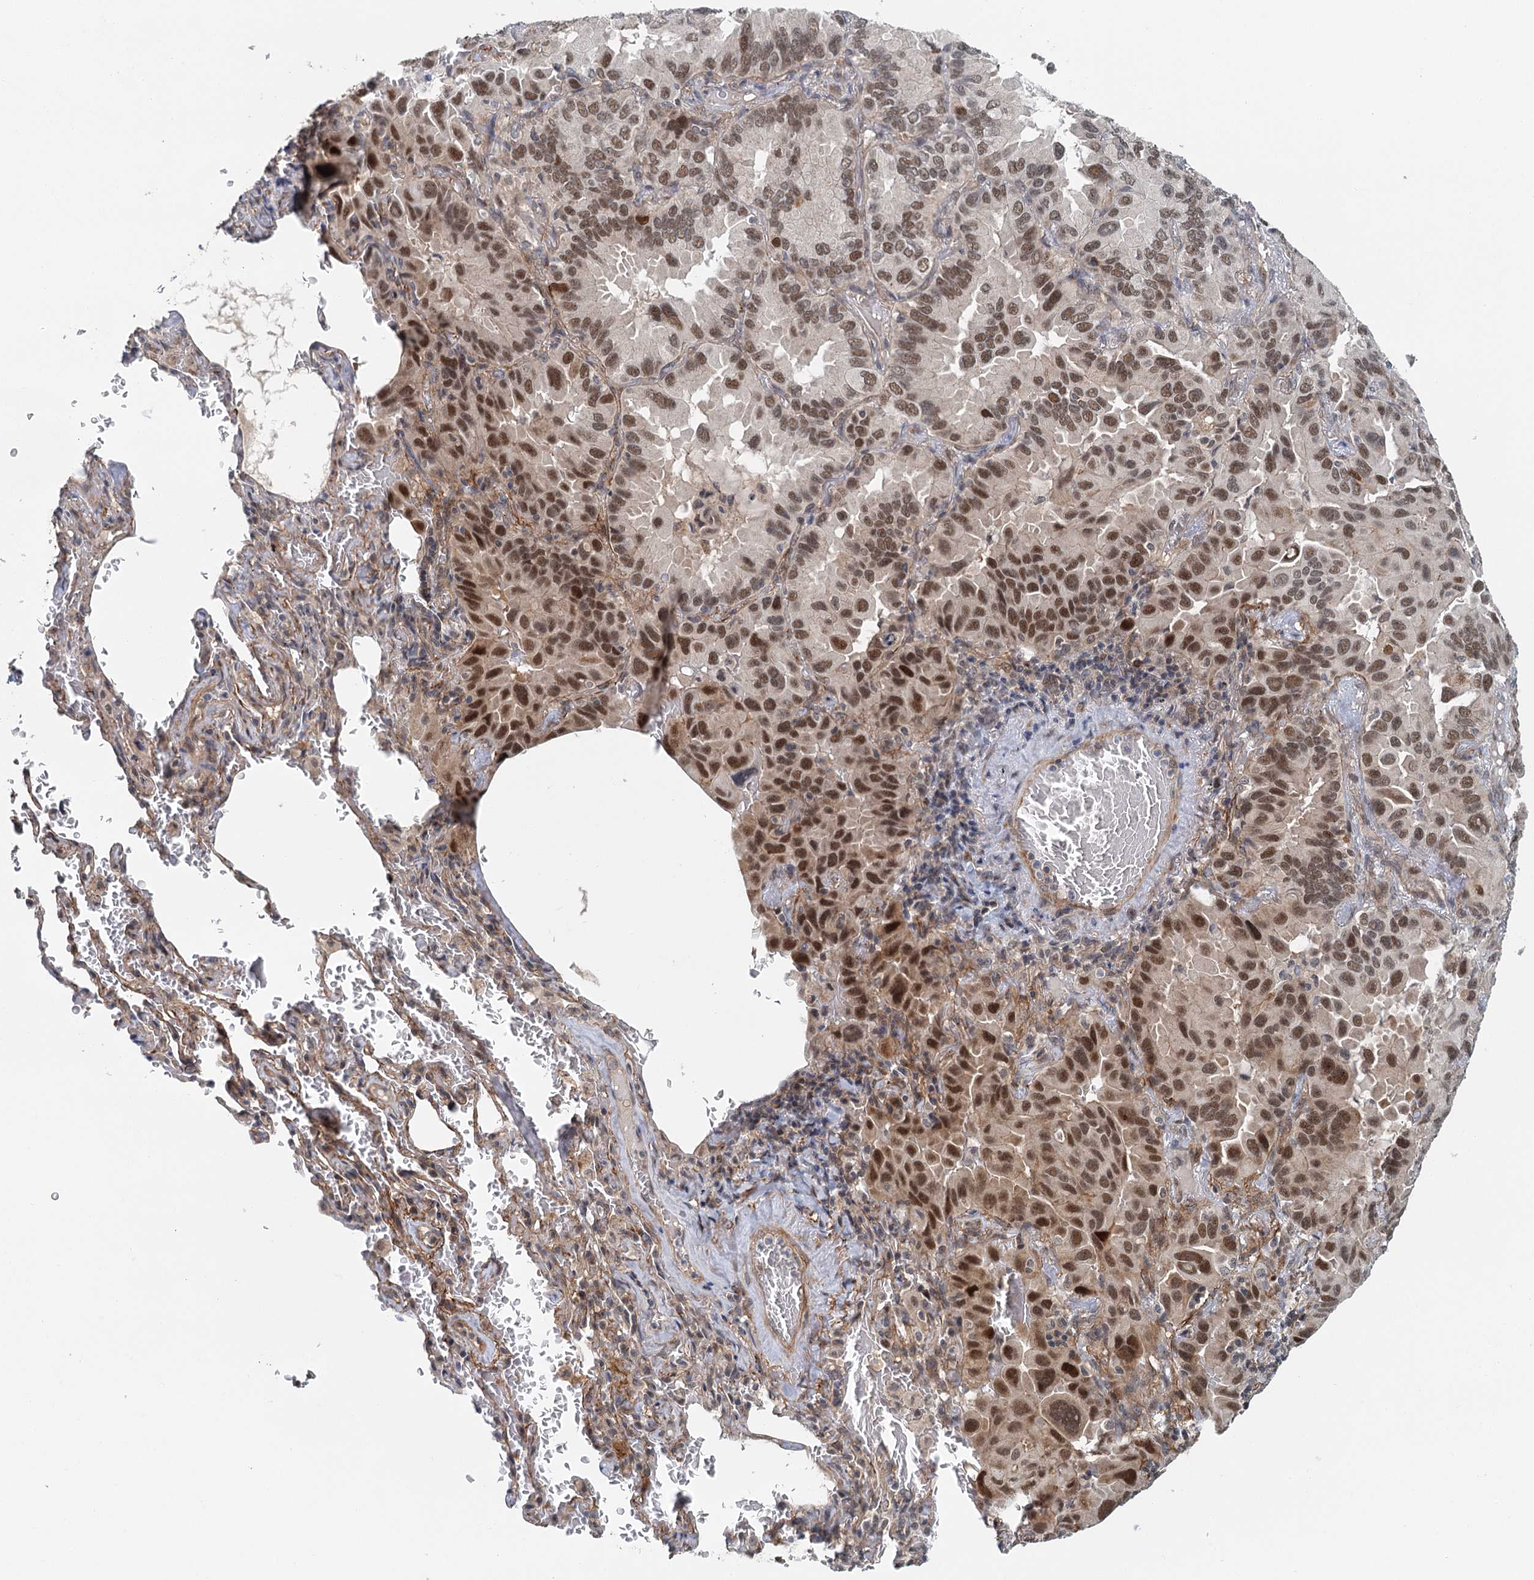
{"staining": {"intensity": "strong", "quantity": ">75%", "location": "nuclear"}, "tissue": "lung cancer", "cell_type": "Tumor cells", "image_type": "cancer", "snomed": [{"axis": "morphology", "description": "Adenocarcinoma, NOS"}, {"axis": "topography", "description": "Lung"}], "caption": "Protein staining exhibits strong nuclear expression in approximately >75% of tumor cells in lung cancer (adenocarcinoma).", "gene": "TAS2R42", "patient": {"sex": "male", "age": 64}}